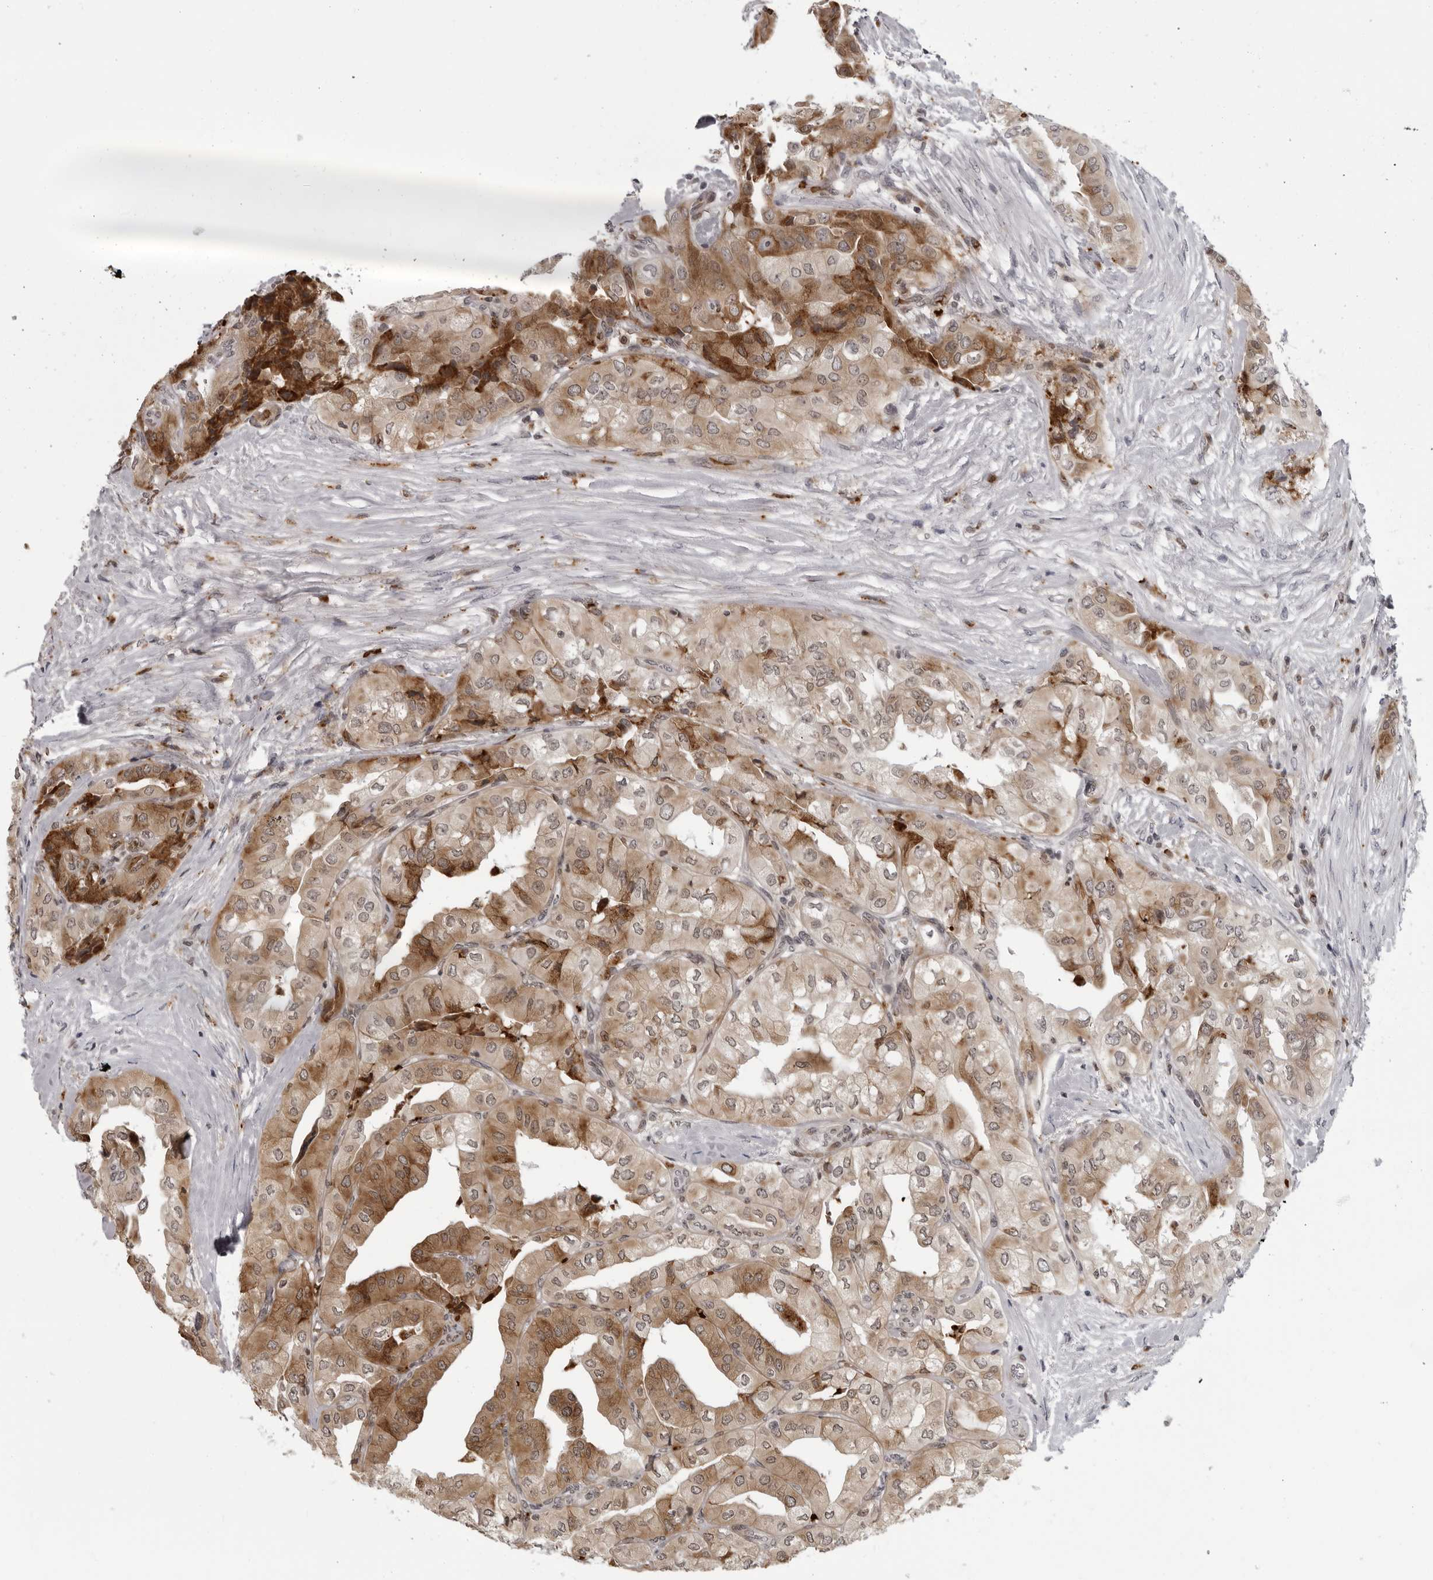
{"staining": {"intensity": "strong", "quantity": ">75%", "location": "cytoplasmic/membranous"}, "tissue": "thyroid cancer", "cell_type": "Tumor cells", "image_type": "cancer", "snomed": [{"axis": "morphology", "description": "Papillary adenocarcinoma, NOS"}, {"axis": "topography", "description": "Thyroid gland"}], "caption": "DAB immunohistochemical staining of thyroid papillary adenocarcinoma exhibits strong cytoplasmic/membranous protein staining in approximately >75% of tumor cells.", "gene": "THOP1", "patient": {"sex": "female", "age": 59}}